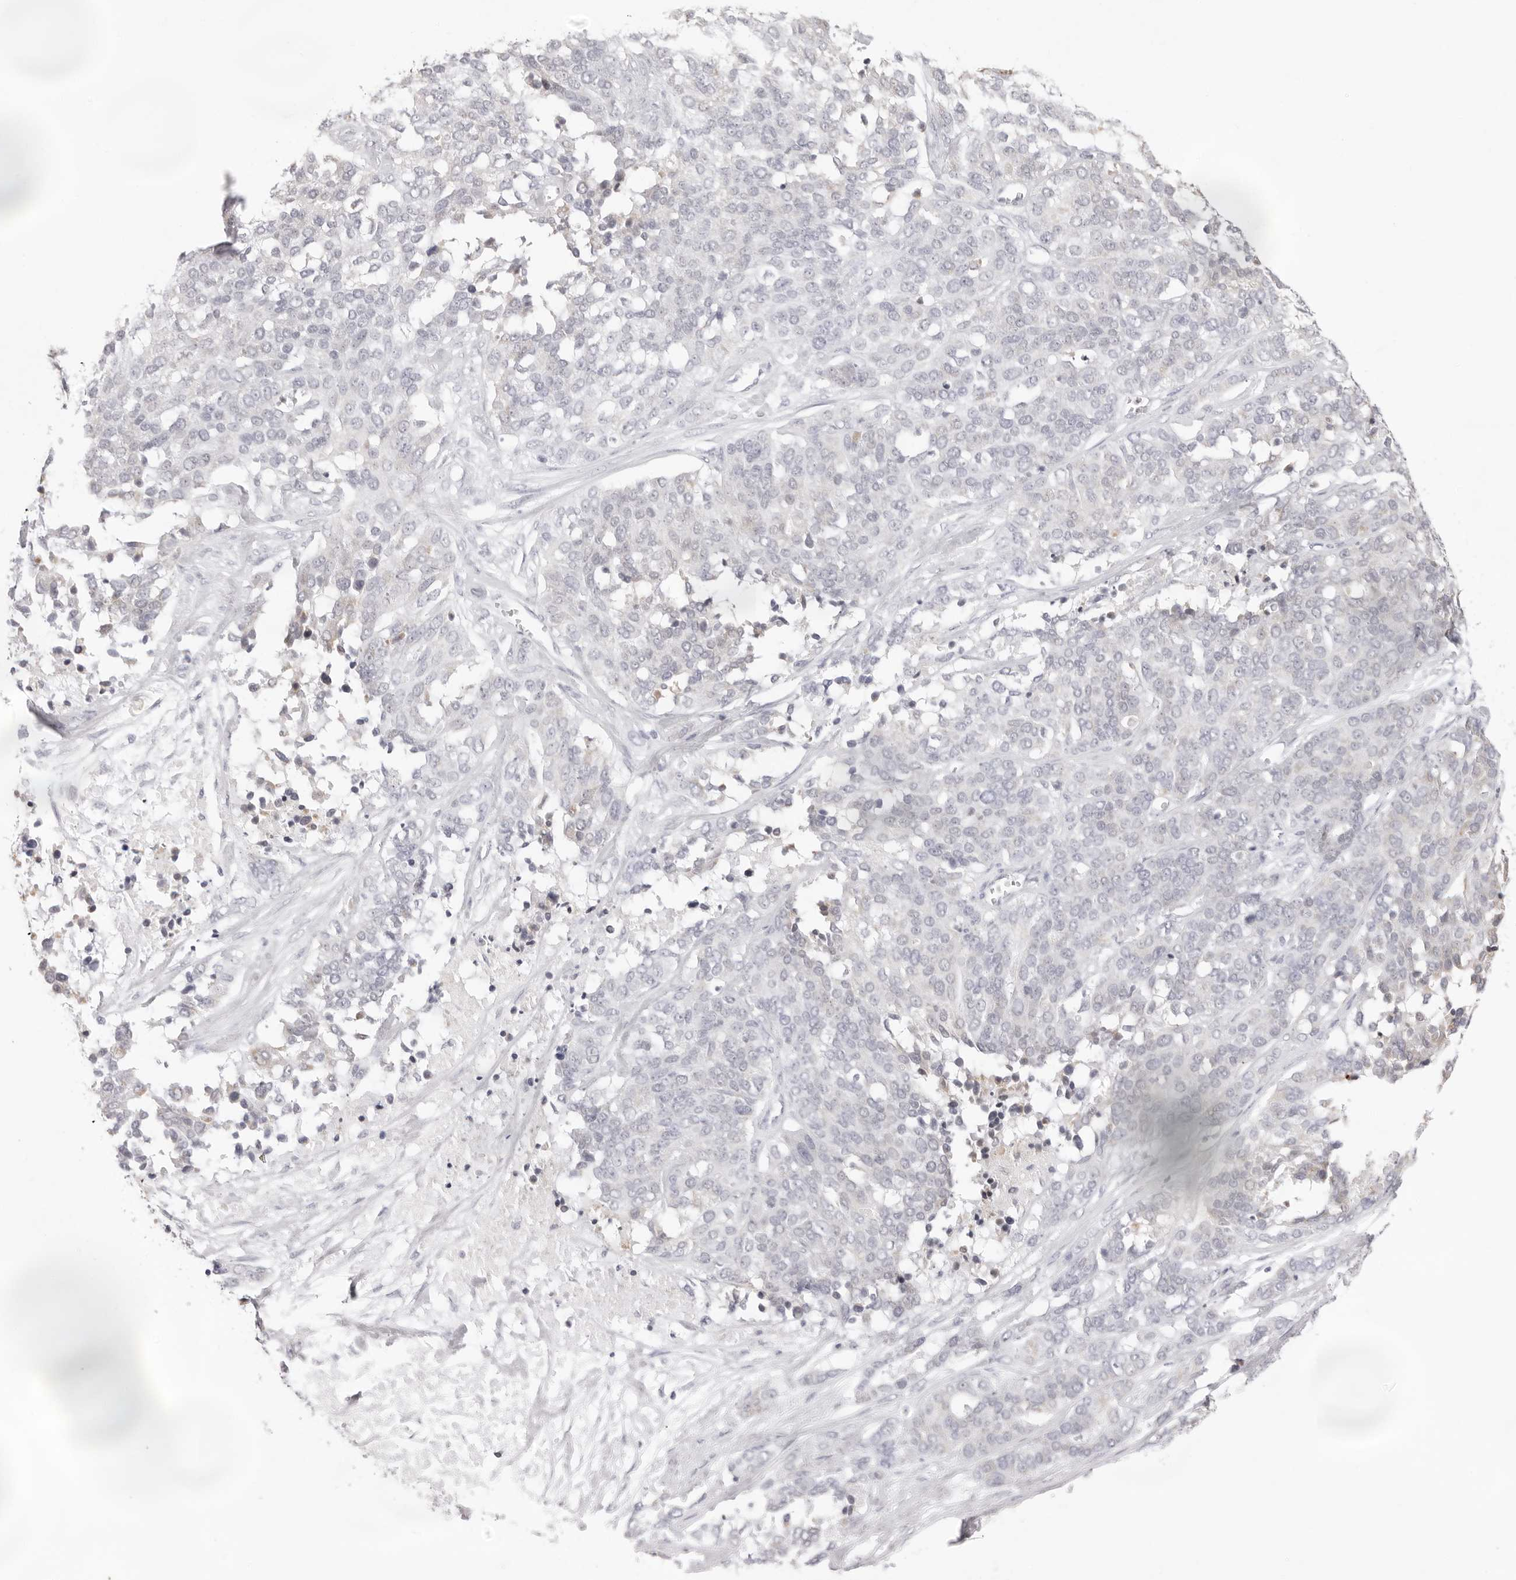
{"staining": {"intensity": "negative", "quantity": "none", "location": "none"}, "tissue": "ovarian cancer", "cell_type": "Tumor cells", "image_type": "cancer", "snomed": [{"axis": "morphology", "description": "Cystadenocarcinoma, serous, NOS"}, {"axis": "topography", "description": "Ovary"}], "caption": "This histopathology image is of ovarian cancer stained with immunohistochemistry to label a protein in brown with the nuclei are counter-stained blue. There is no expression in tumor cells. Brightfield microscopy of immunohistochemistry stained with DAB (brown) and hematoxylin (blue), captured at high magnification.", "gene": "FDPS", "patient": {"sex": "female", "age": 44}}